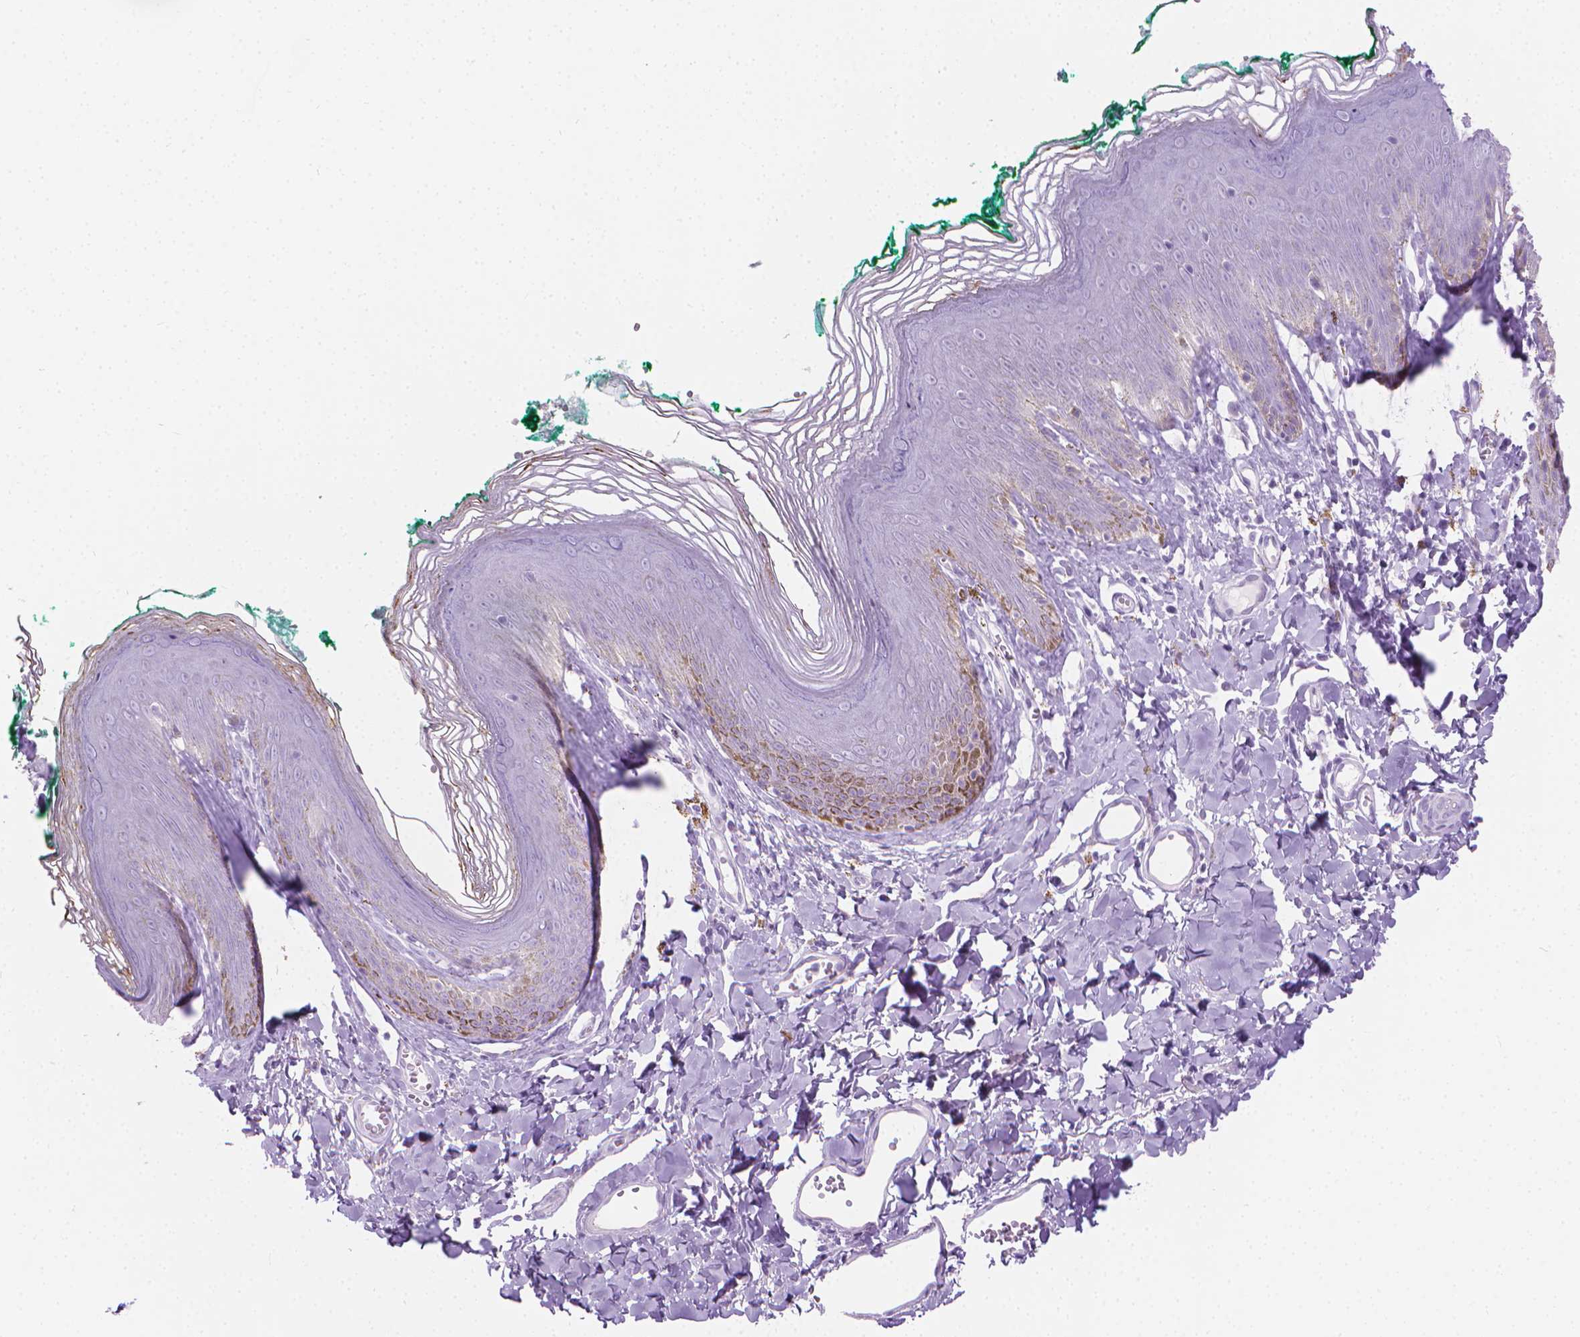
{"staining": {"intensity": "negative", "quantity": "none", "location": "none"}, "tissue": "skin", "cell_type": "Epidermal cells", "image_type": "normal", "snomed": [{"axis": "morphology", "description": "Normal tissue, NOS"}, {"axis": "topography", "description": "Vulva"}, {"axis": "topography", "description": "Peripheral nerve tissue"}], "caption": "Micrograph shows no significant protein positivity in epidermal cells of benign skin.", "gene": "CFAP52", "patient": {"sex": "female", "age": 66}}